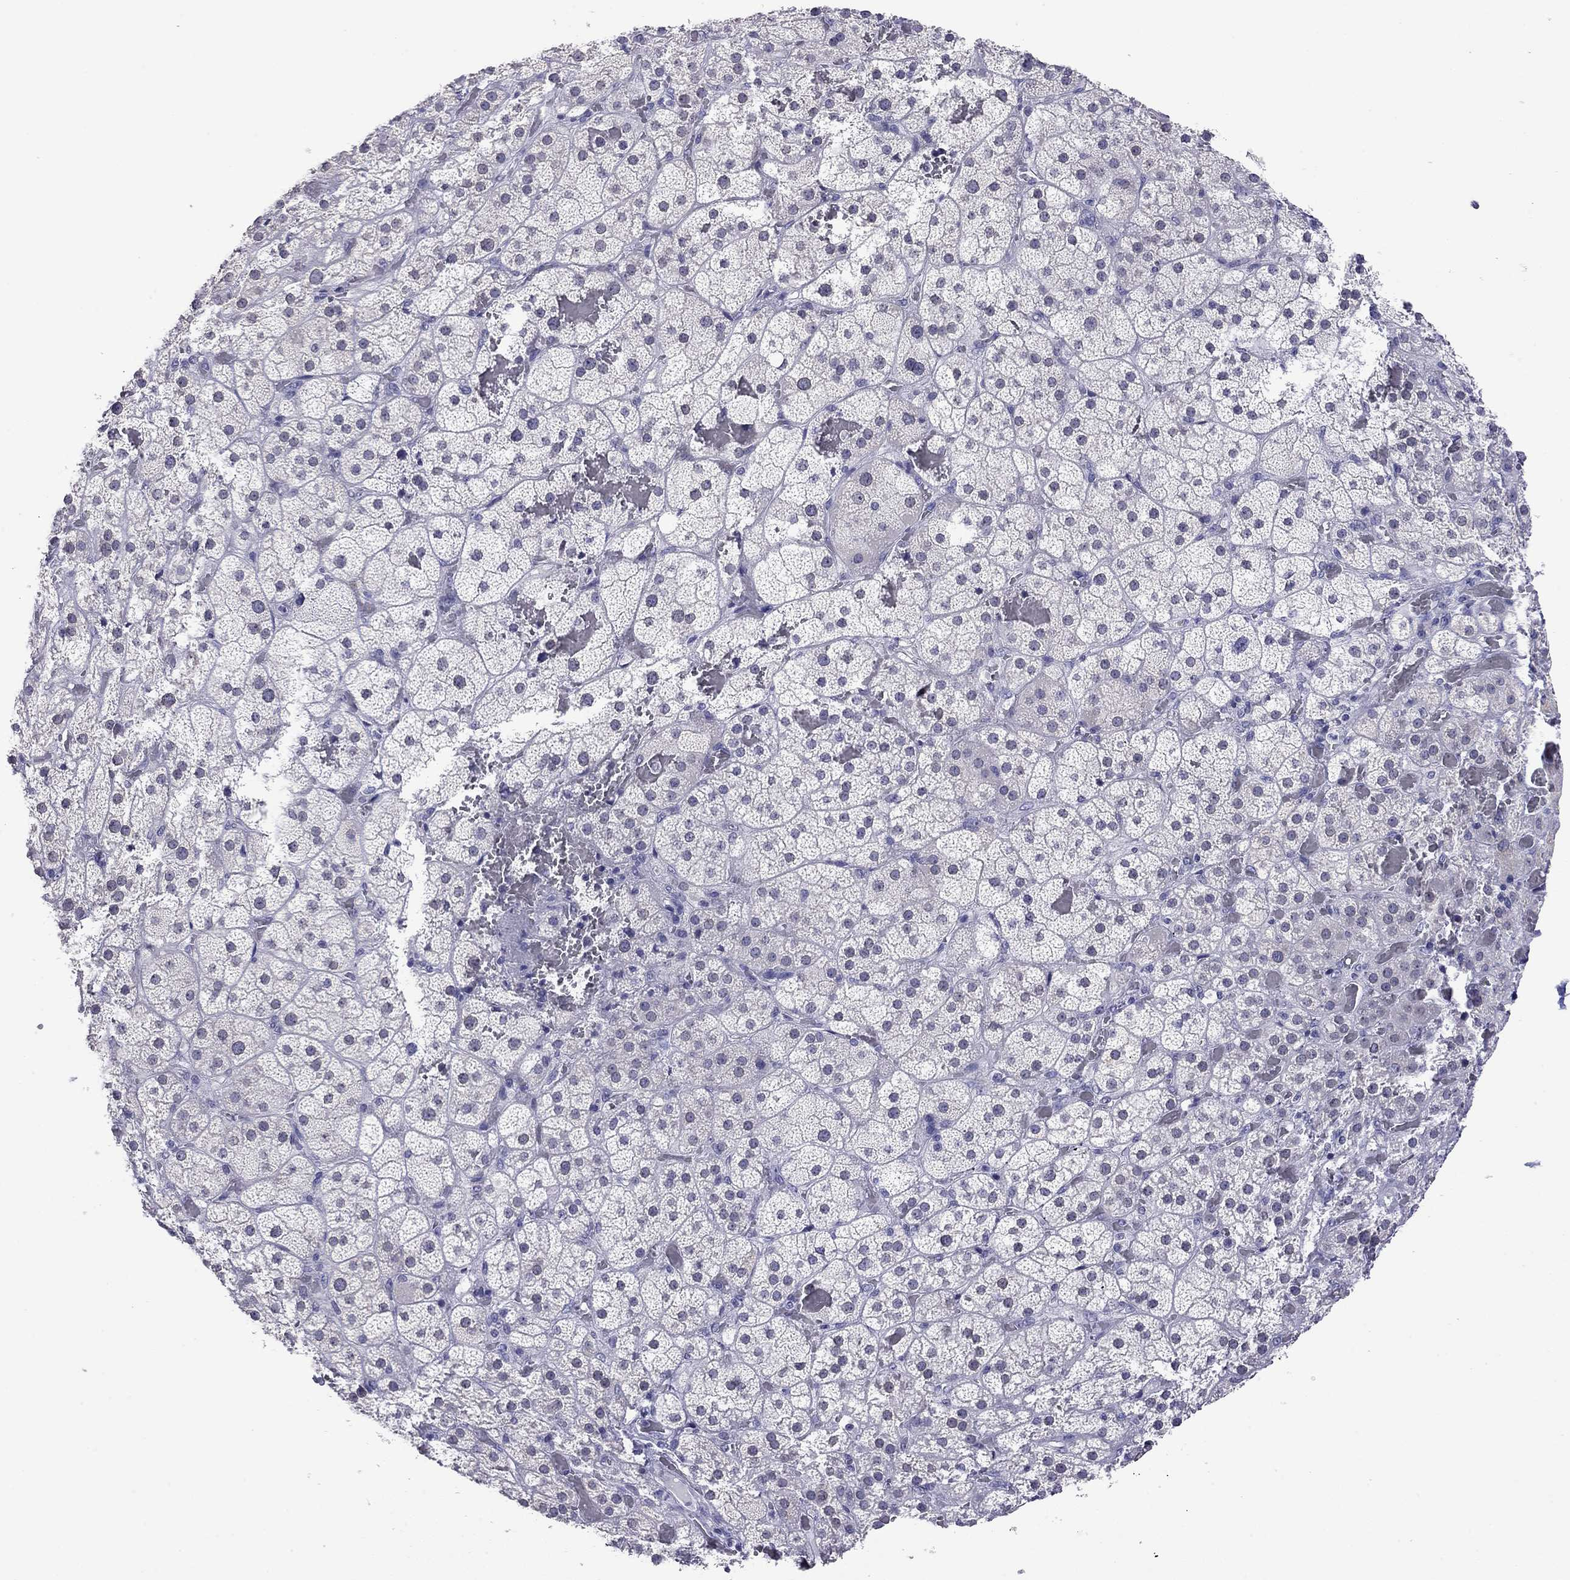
{"staining": {"intensity": "negative", "quantity": "none", "location": "none"}, "tissue": "adrenal gland", "cell_type": "Glandular cells", "image_type": "normal", "snomed": [{"axis": "morphology", "description": "Normal tissue, NOS"}, {"axis": "topography", "description": "Adrenal gland"}], "caption": "High magnification brightfield microscopy of normal adrenal gland stained with DAB (brown) and counterstained with hematoxylin (blue): glandular cells show no significant expression. (DAB IHC with hematoxylin counter stain).", "gene": "ARMC12", "patient": {"sex": "male", "age": 57}}